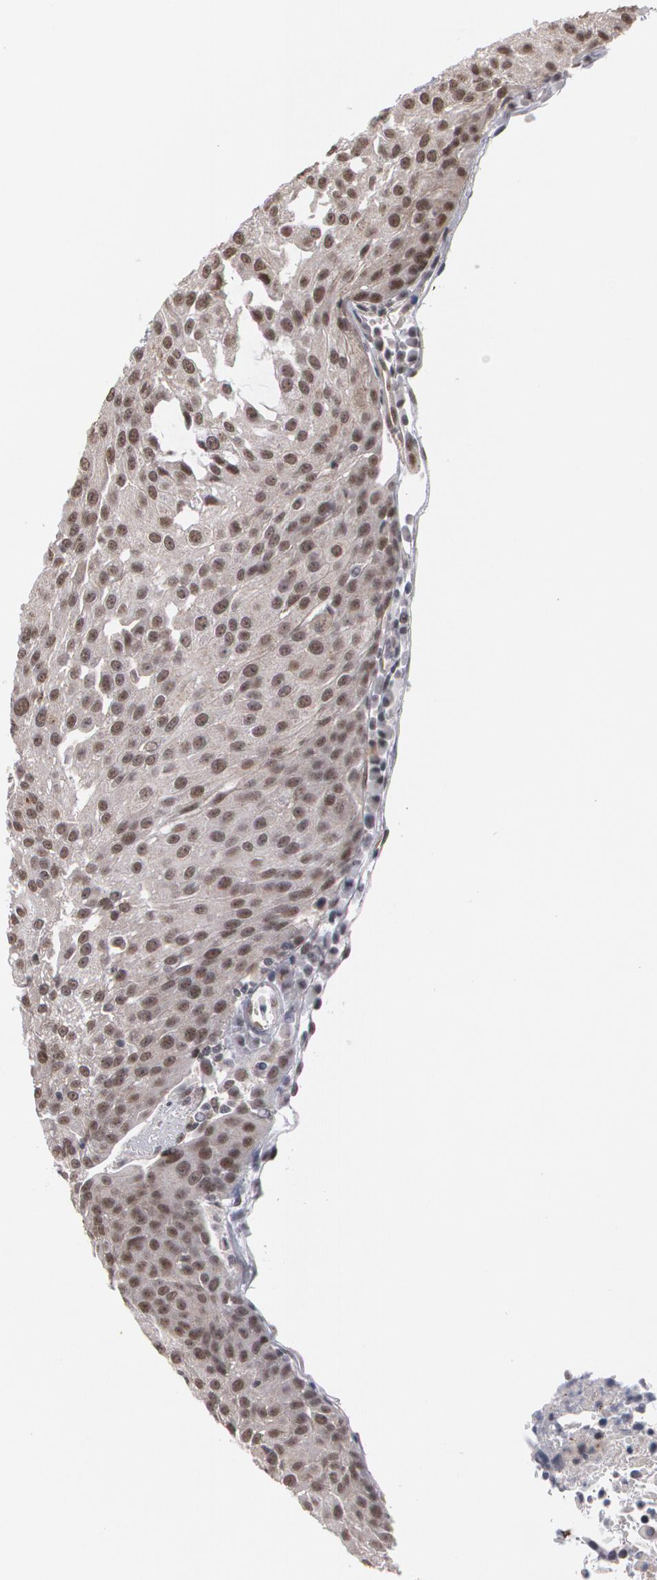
{"staining": {"intensity": "moderate", "quantity": ">75%", "location": "cytoplasmic/membranous,nuclear"}, "tissue": "urothelial cancer", "cell_type": "Tumor cells", "image_type": "cancer", "snomed": [{"axis": "morphology", "description": "Urothelial carcinoma, High grade"}, {"axis": "topography", "description": "Urinary bladder"}], "caption": "Protein expression analysis of high-grade urothelial carcinoma reveals moderate cytoplasmic/membranous and nuclear expression in approximately >75% of tumor cells.", "gene": "ZNF75A", "patient": {"sex": "female", "age": 85}}